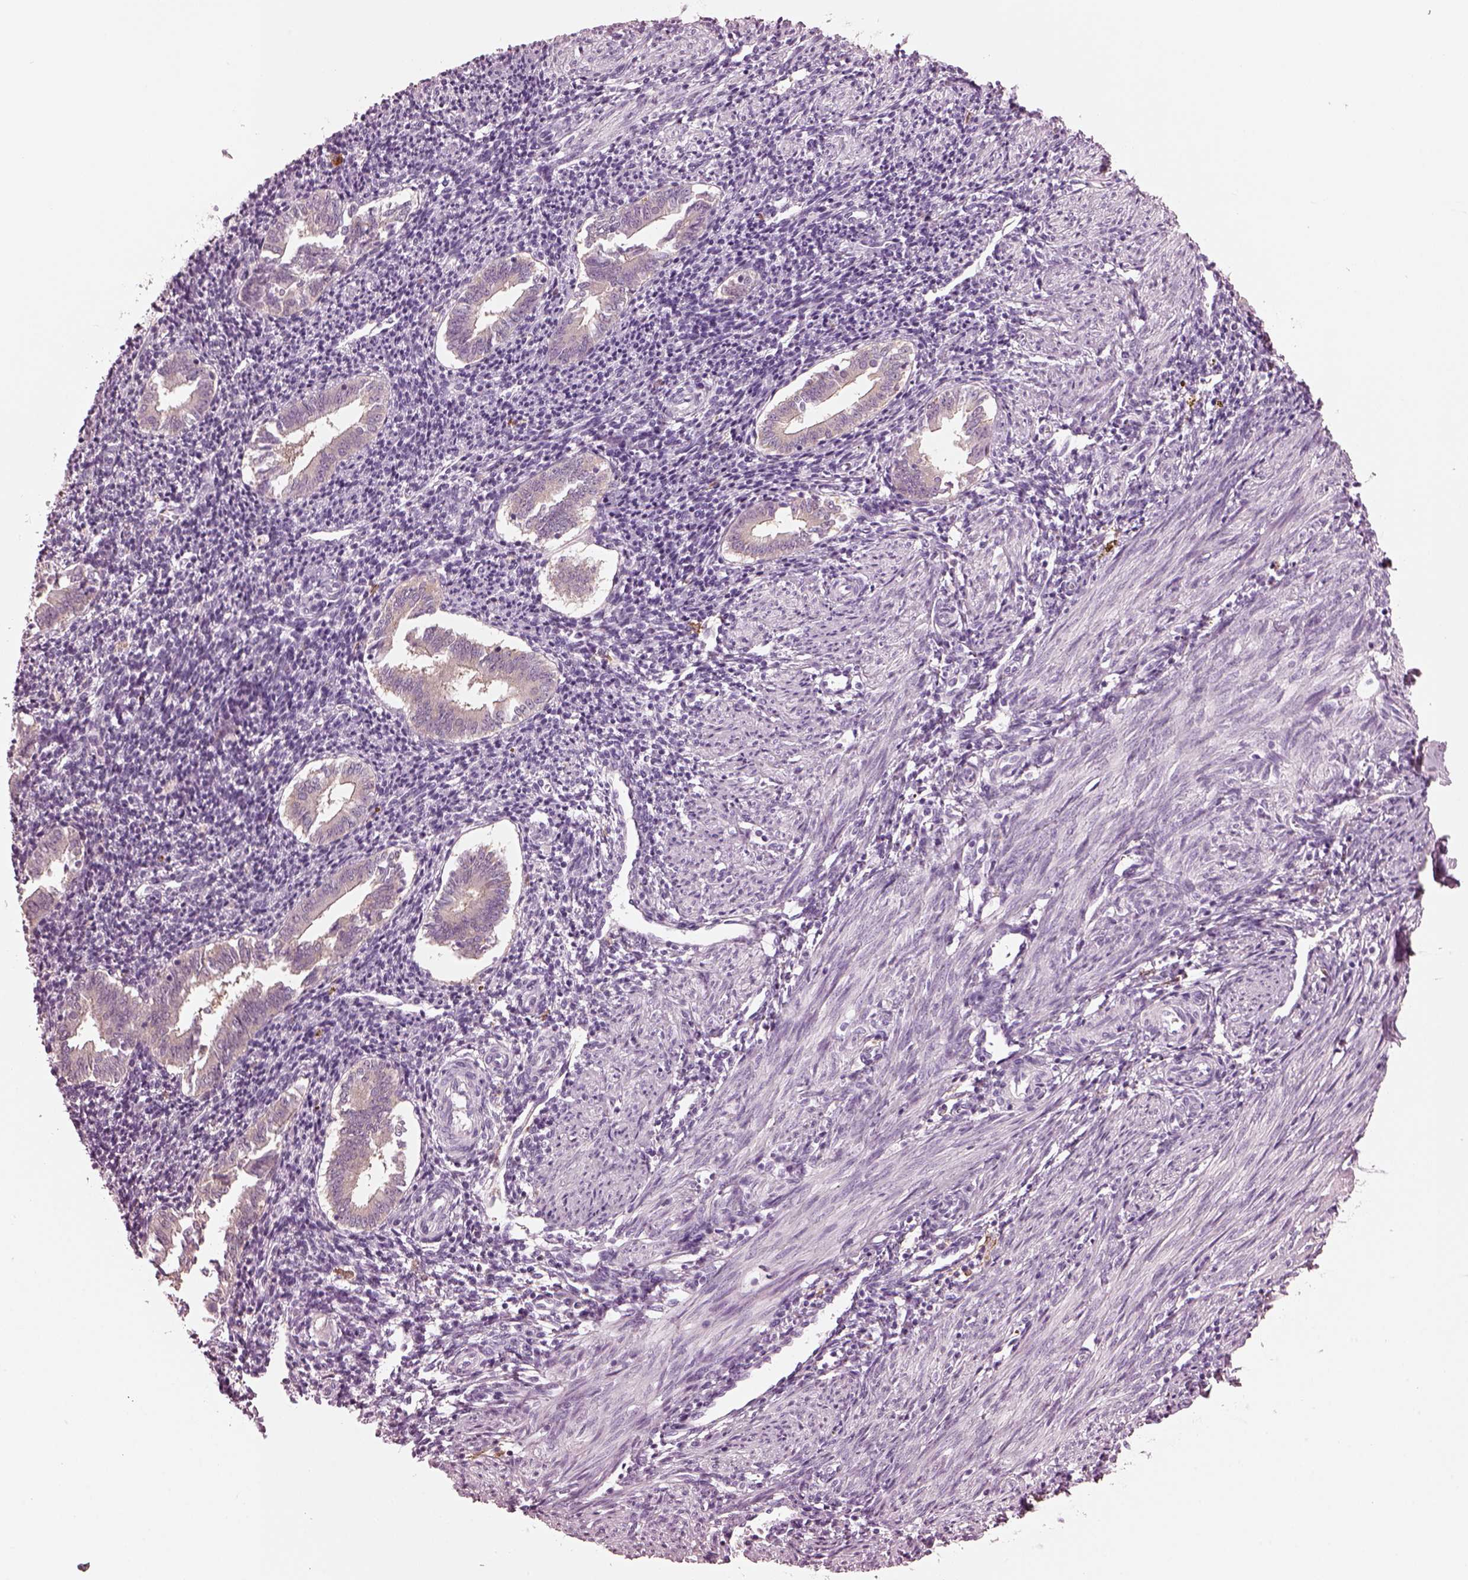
{"staining": {"intensity": "negative", "quantity": "none", "location": "none"}, "tissue": "endometrium", "cell_type": "Cells in endometrial stroma", "image_type": "normal", "snomed": [{"axis": "morphology", "description": "Normal tissue, NOS"}, {"axis": "topography", "description": "Endometrium"}], "caption": "The image shows no significant positivity in cells in endometrial stroma of endometrium.", "gene": "SHTN1", "patient": {"sex": "female", "age": 25}}